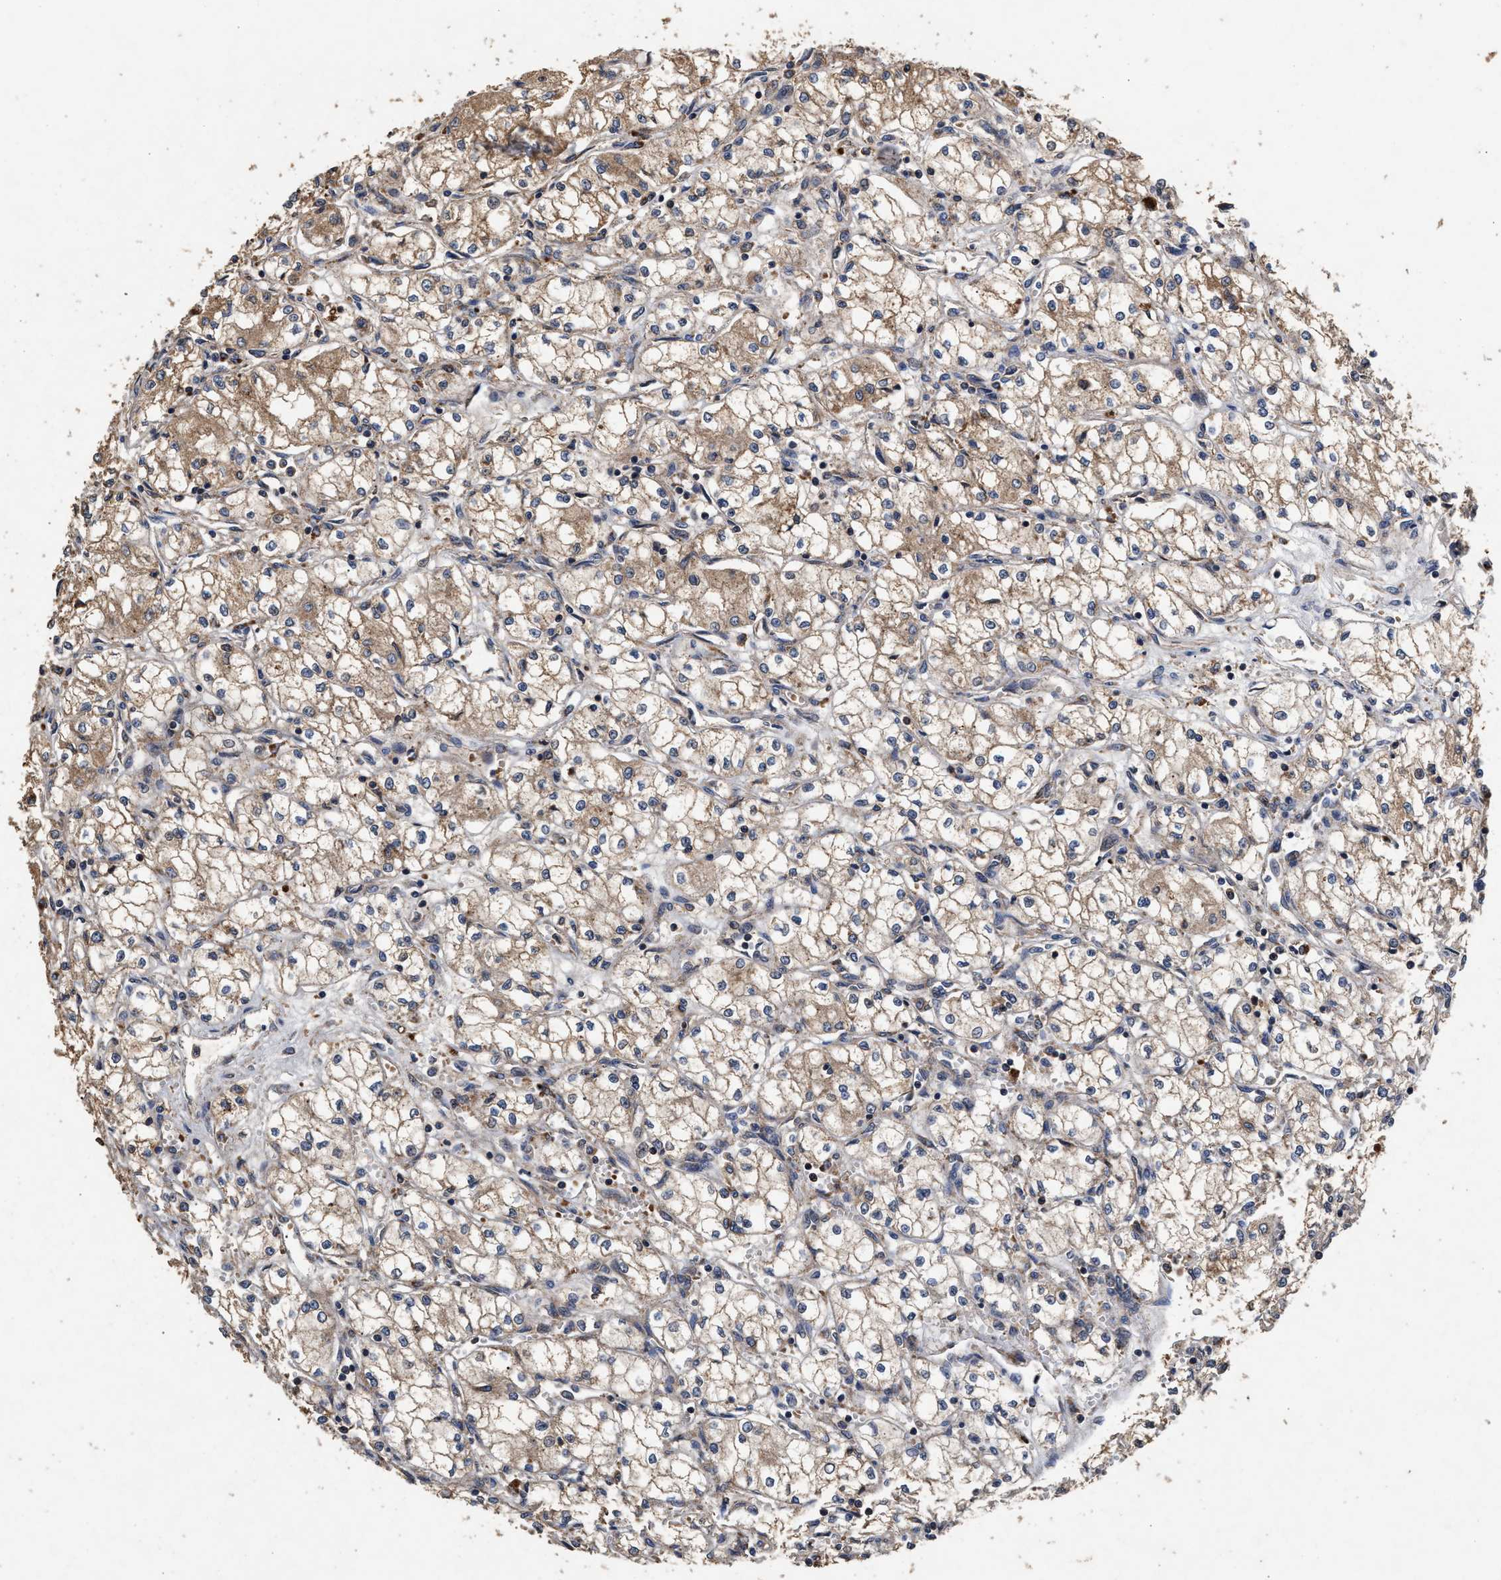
{"staining": {"intensity": "weak", "quantity": ">75%", "location": "cytoplasmic/membranous"}, "tissue": "renal cancer", "cell_type": "Tumor cells", "image_type": "cancer", "snomed": [{"axis": "morphology", "description": "Normal tissue, NOS"}, {"axis": "morphology", "description": "Adenocarcinoma, NOS"}, {"axis": "topography", "description": "Kidney"}], "caption": "Immunohistochemical staining of human renal cancer (adenocarcinoma) demonstrates weak cytoplasmic/membranous protein positivity in about >75% of tumor cells. The staining is performed using DAB (3,3'-diaminobenzidine) brown chromogen to label protein expression. The nuclei are counter-stained blue using hematoxylin.", "gene": "NFKB2", "patient": {"sex": "male", "age": 59}}